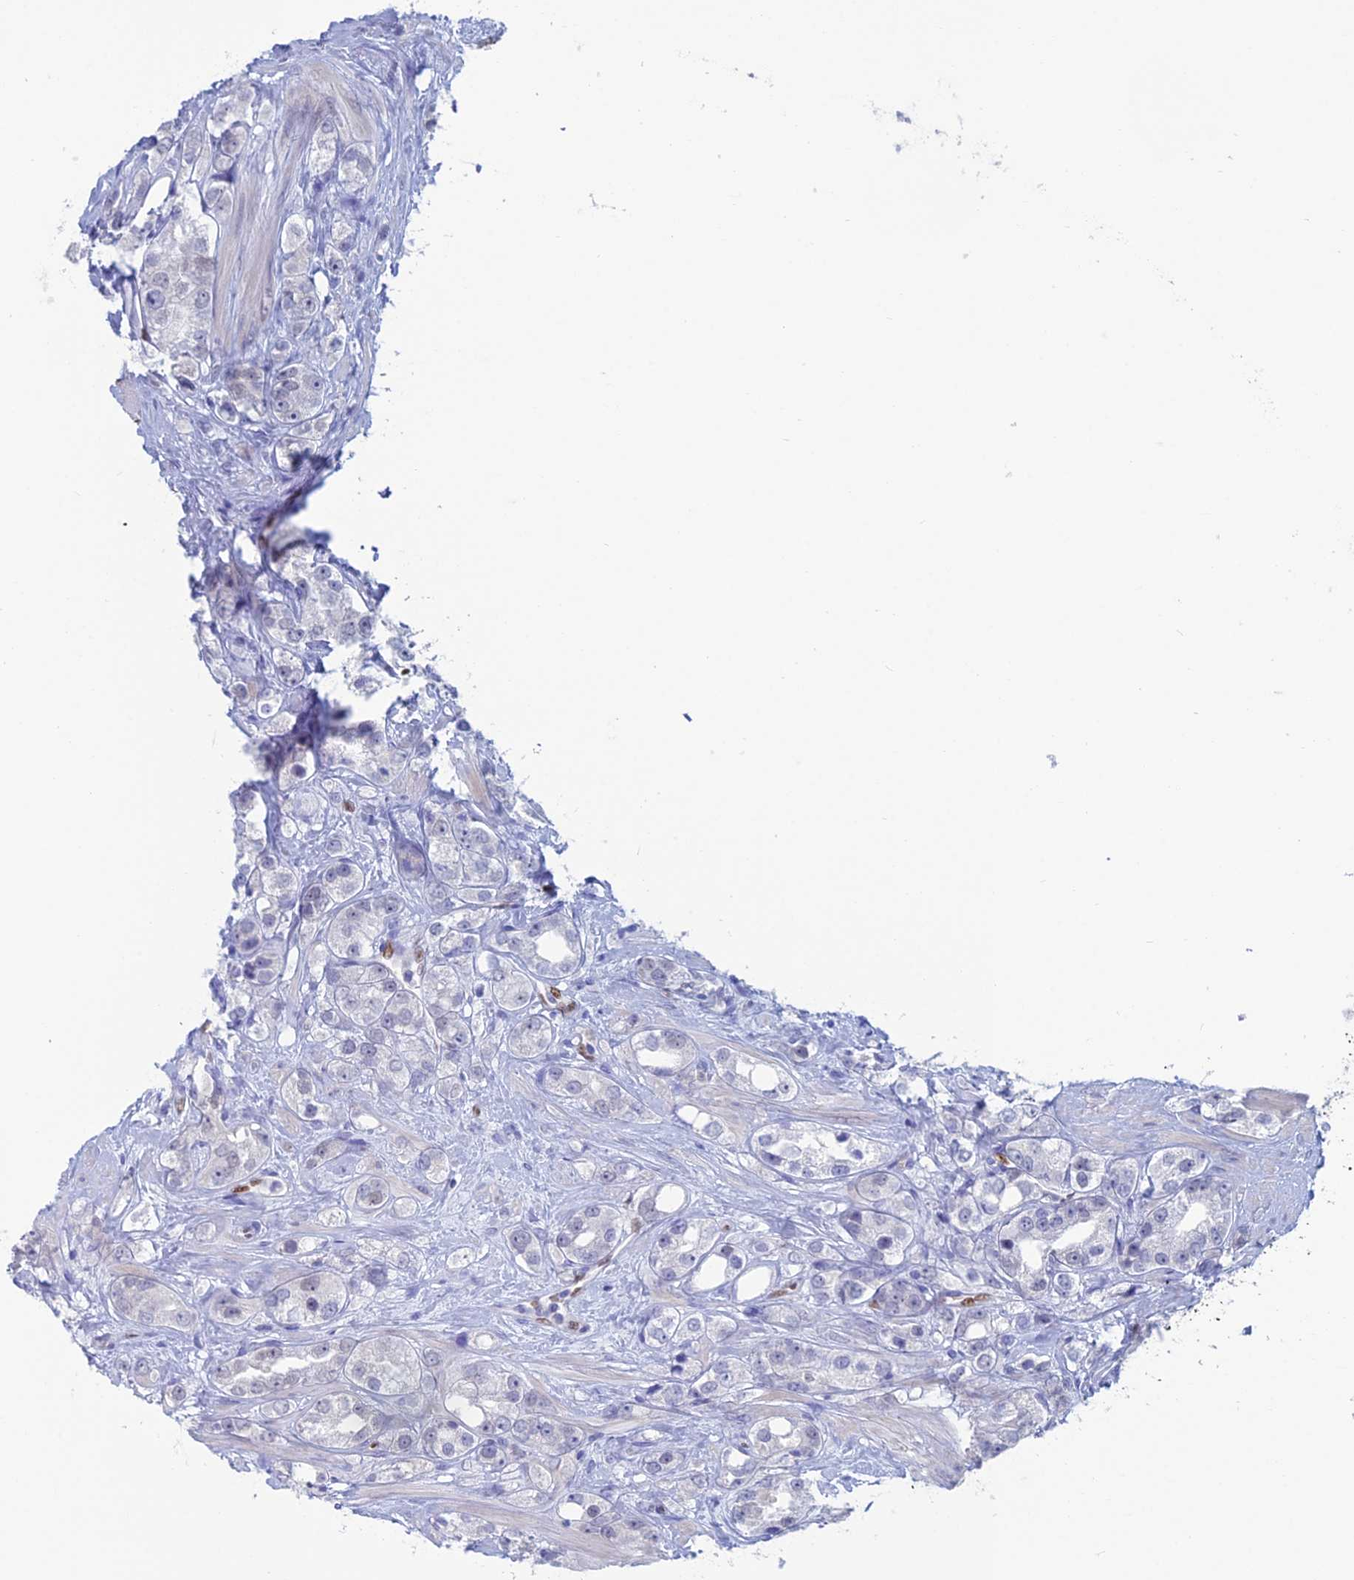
{"staining": {"intensity": "negative", "quantity": "none", "location": "none"}, "tissue": "prostate cancer", "cell_type": "Tumor cells", "image_type": "cancer", "snomed": [{"axis": "morphology", "description": "Adenocarcinoma, NOS"}, {"axis": "topography", "description": "Prostate"}], "caption": "This is an IHC histopathology image of human prostate cancer (adenocarcinoma). There is no expression in tumor cells.", "gene": "NOL4L", "patient": {"sex": "male", "age": 79}}